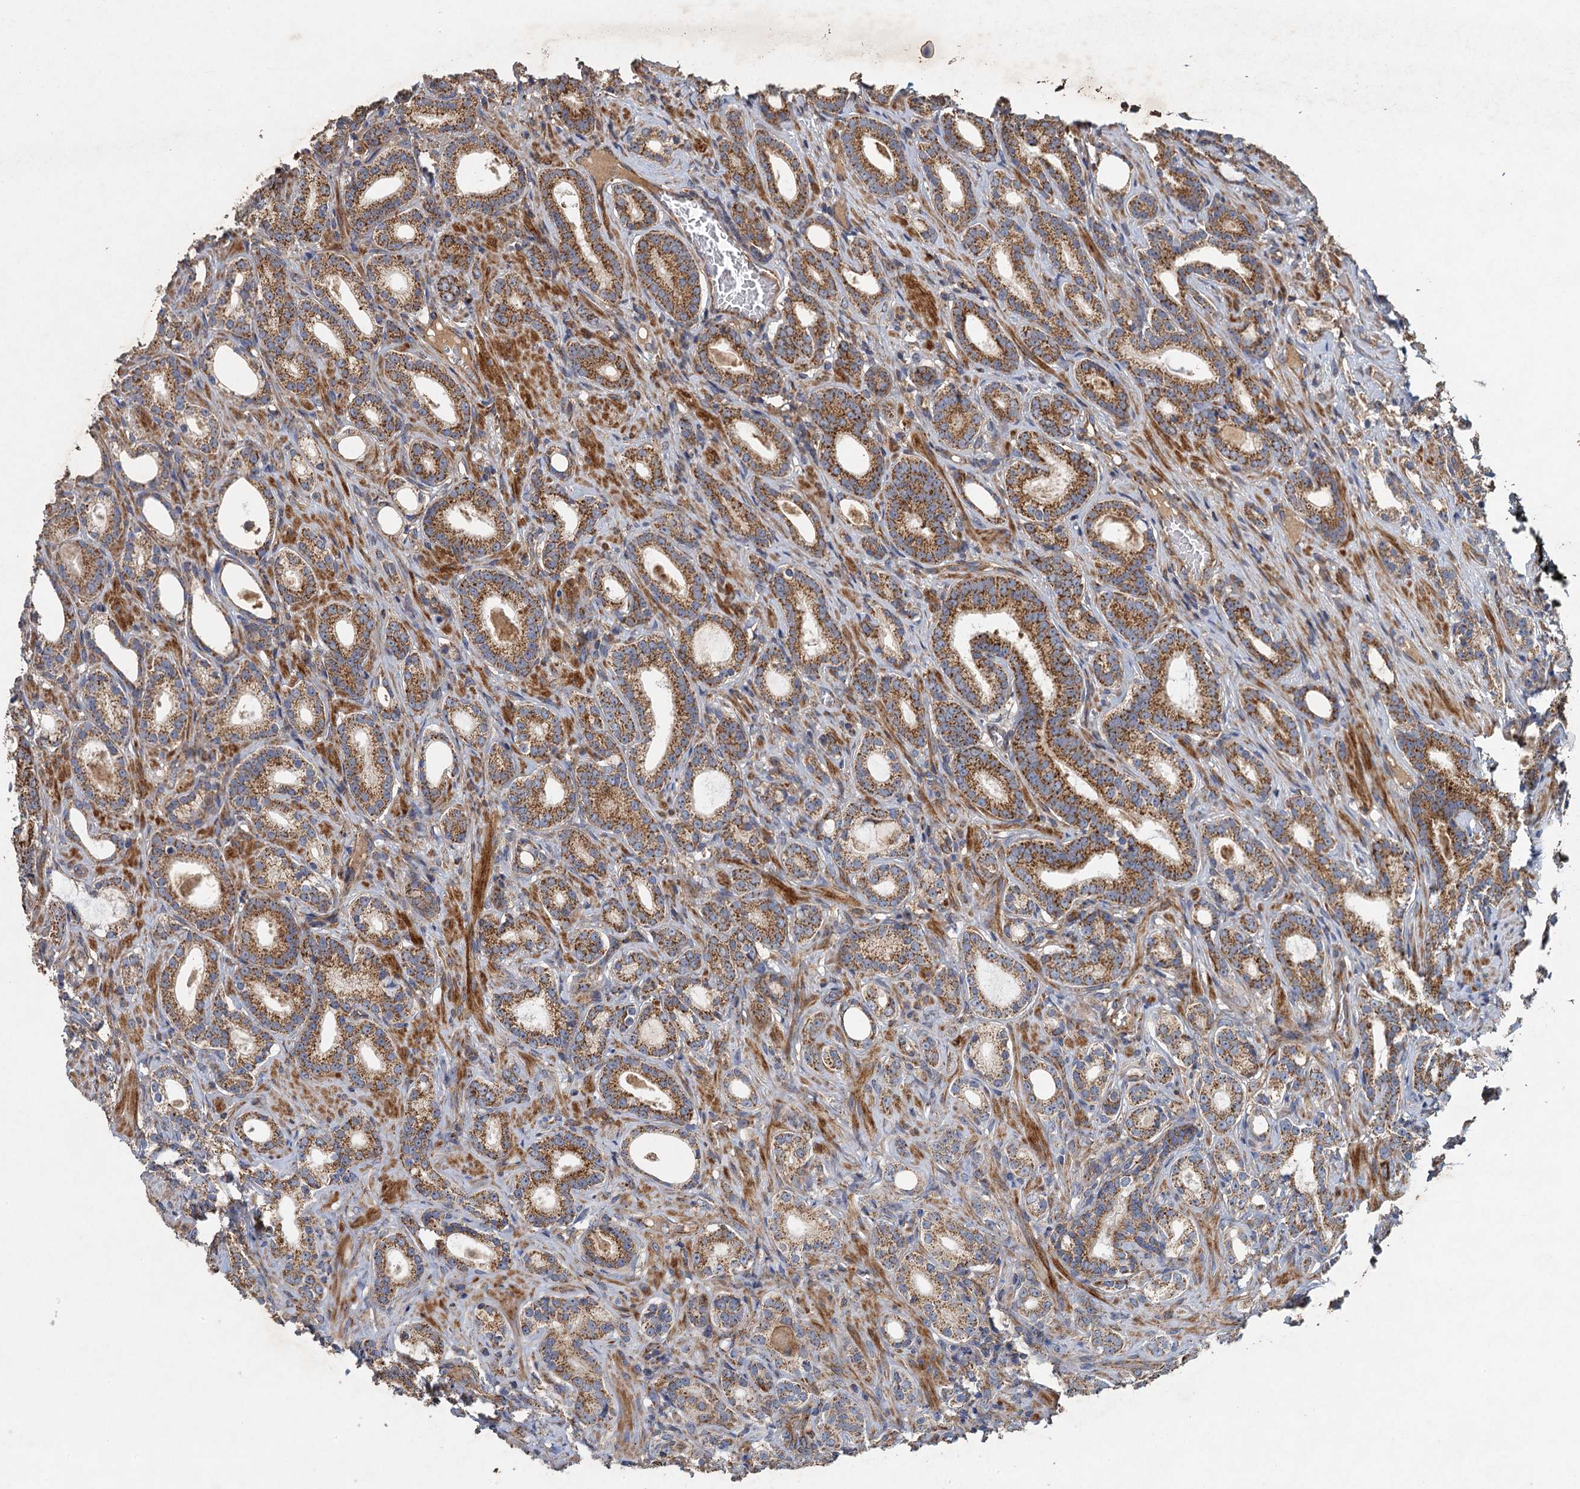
{"staining": {"intensity": "moderate", "quantity": ">75%", "location": "cytoplasmic/membranous"}, "tissue": "prostate cancer", "cell_type": "Tumor cells", "image_type": "cancer", "snomed": [{"axis": "morphology", "description": "Adenocarcinoma, Low grade"}, {"axis": "topography", "description": "Prostate"}], "caption": "Moderate cytoplasmic/membranous protein positivity is appreciated in approximately >75% of tumor cells in prostate cancer (low-grade adenocarcinoma).", "gene": "BCS1L", "patient": {"sex": "male", "age": 71}}